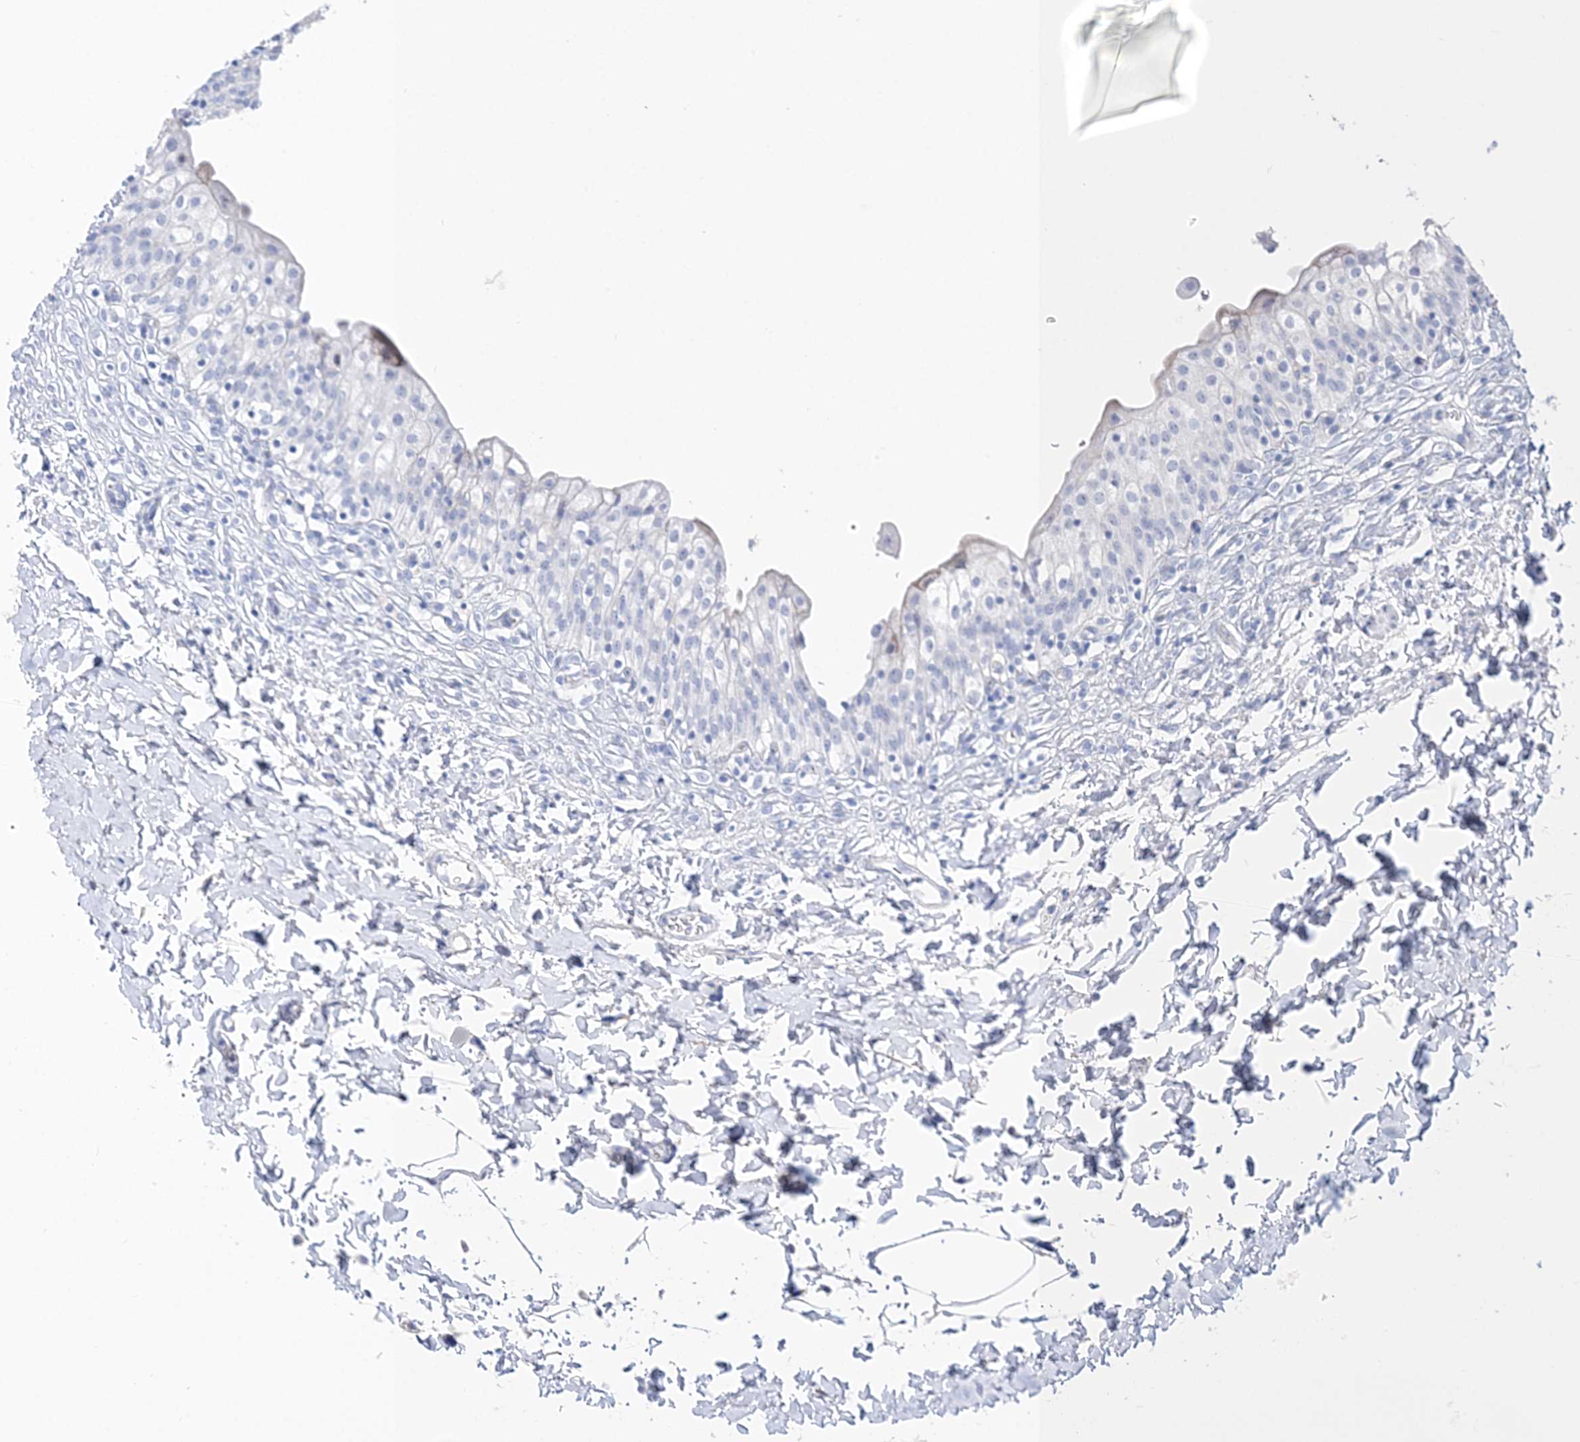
{"staining": {"intensity": "negative", "quantity": "none", "location": "none"}, "tissue": "urinary bladder", "cell_type": "Urothelial cells", "image_type": "normal", "snomed": [{"axis": "morphology", "description": "Normal tissue, NOS"}, {"axis": "topography", "description": "Urinary bladder"}], "caption": "An image of urinary bladder stained for a protein reveals no brown staining in urothelial cells.", "gene": "TSPYL6", "patient": {"sex": "male", "age": 55}}